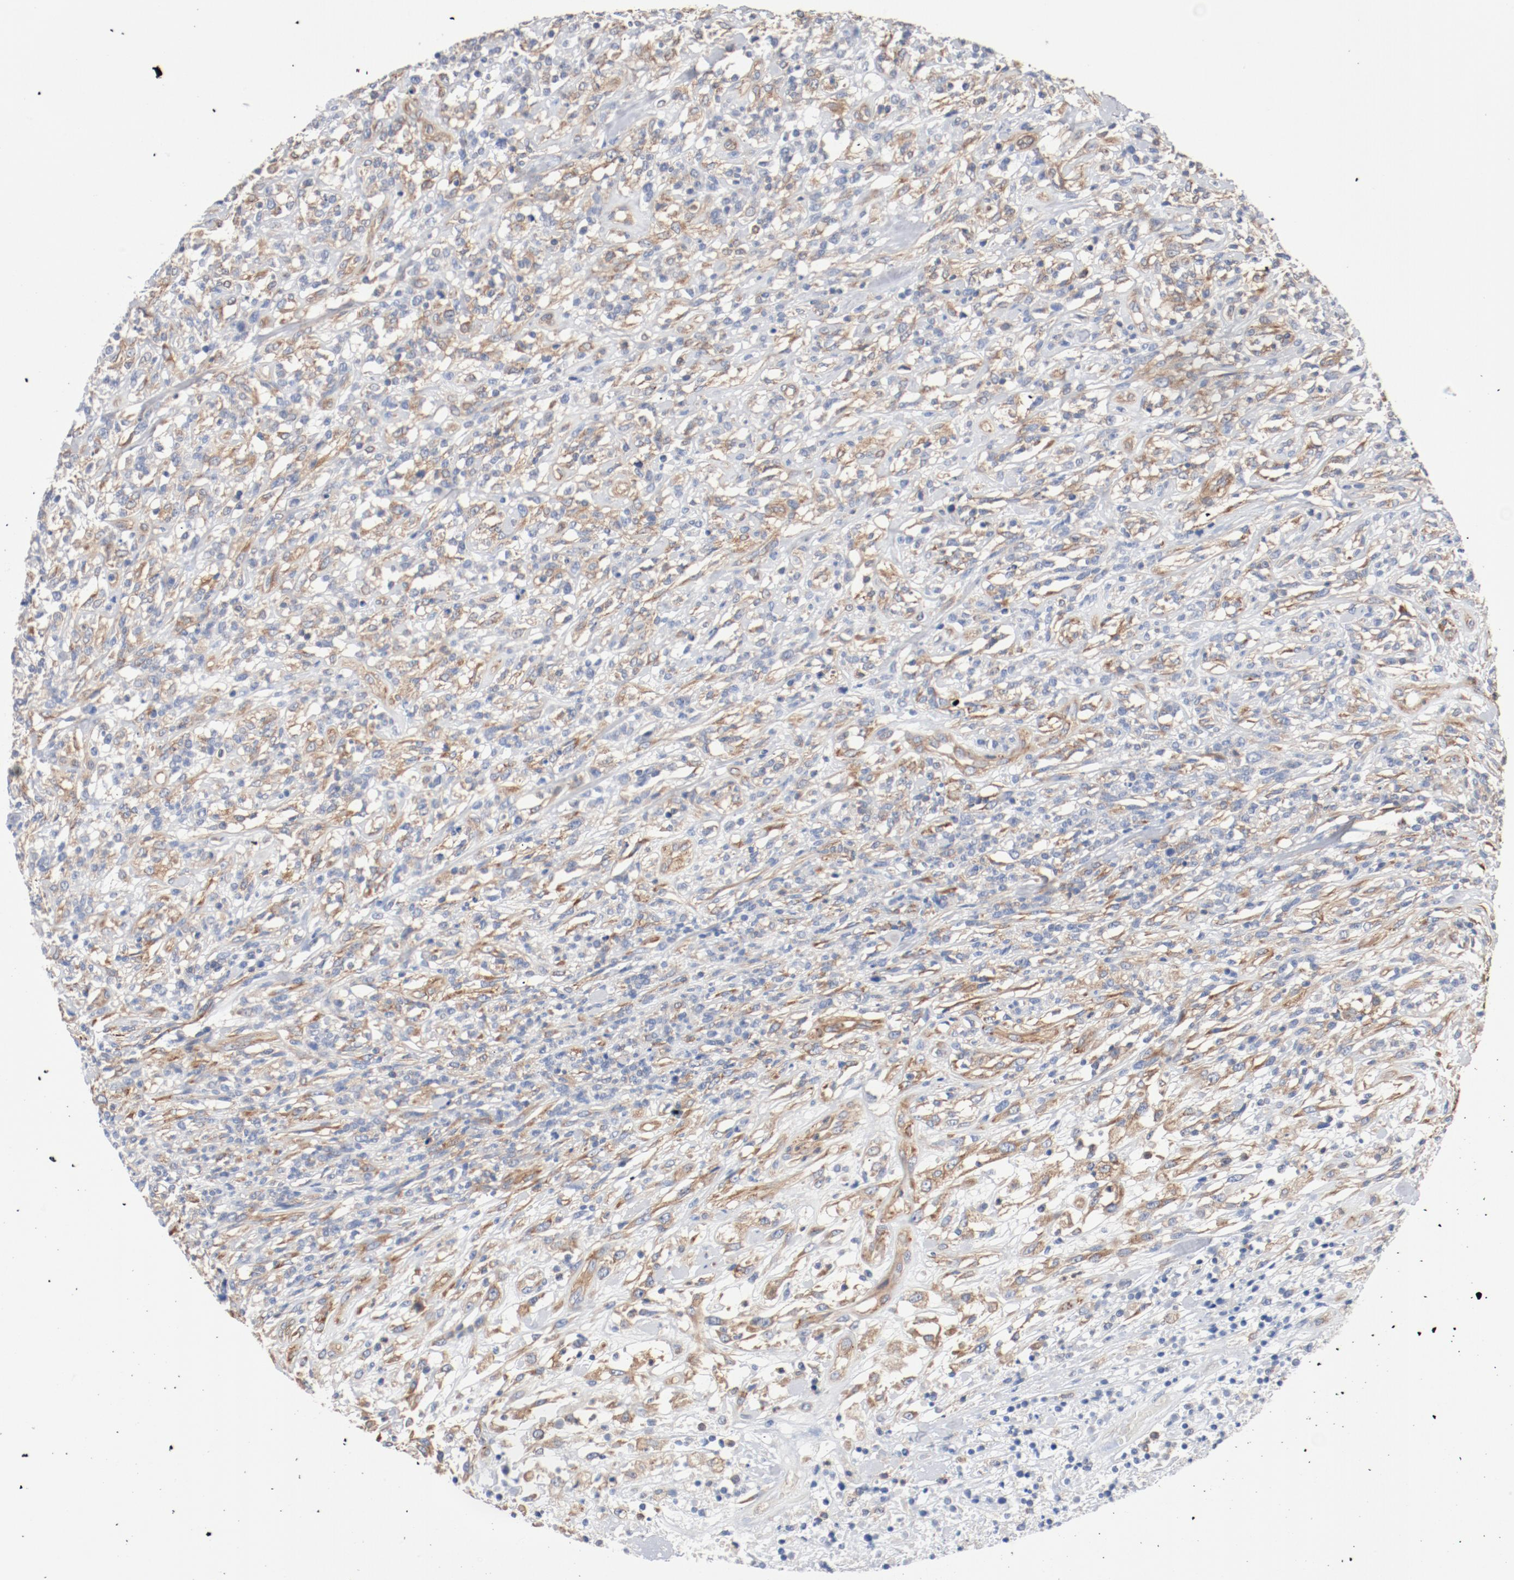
{"staining": {"intensity": "negative", "quantity": "none", "location": "none"}, "tissue": "lymphoma", "cell_type": "Tumor cells", "image_type": "cancer", "snomed": [{"axis": "morphology", "description": "Malignant lymphoma, non-Hodgkin's type, High grade"}, {"axis": "topography", "description": "Lymph node"}], "caption": "The immunohistochemistry (IHC) photomicrograph has no significant expression in tumor cells of high-grade malignant lymphoma, non-Hodgkin's type tissue.", "gene": "ILK", "patient": {"sex": "female", "age": 73}}